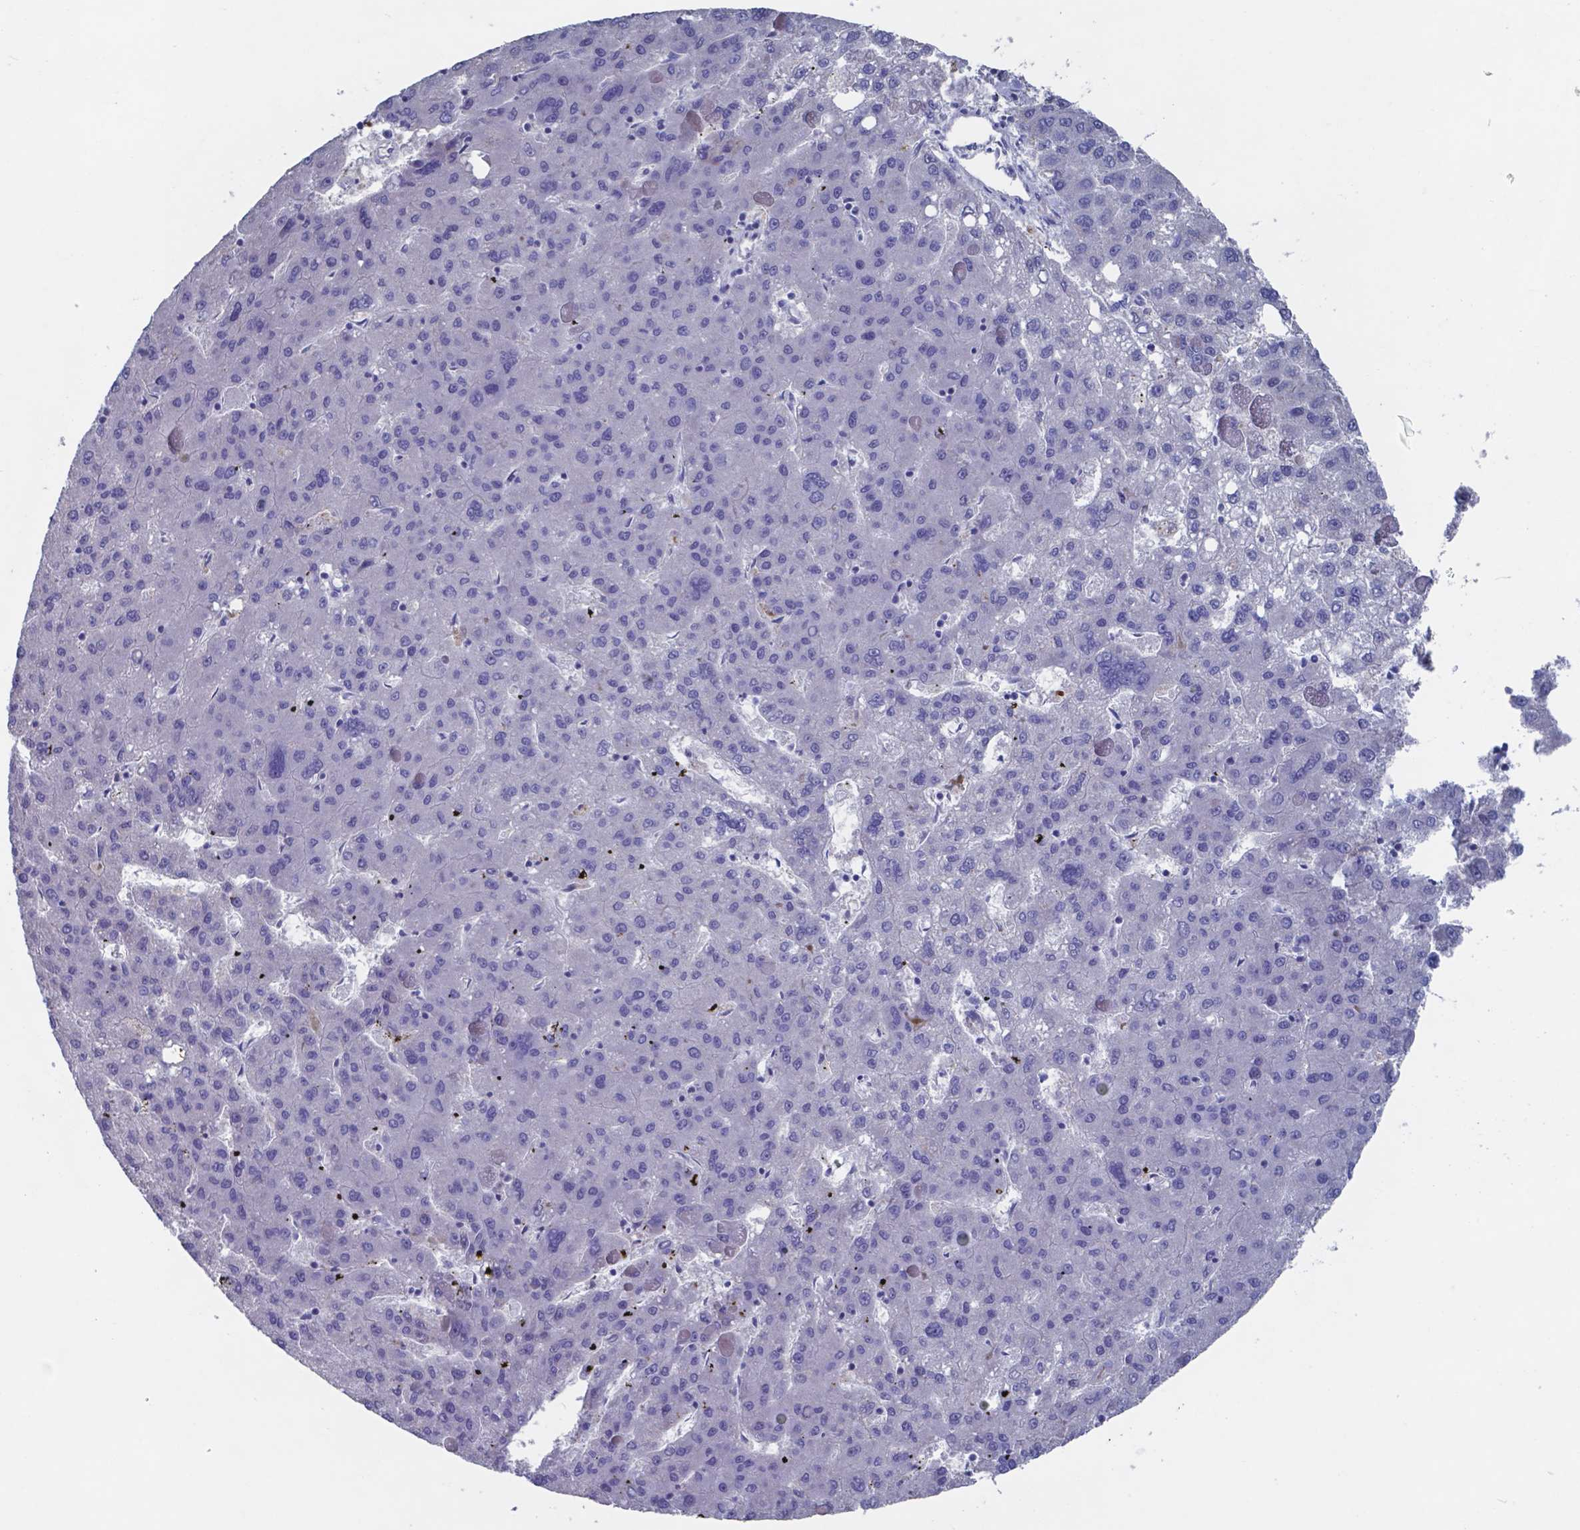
{"staining": {"intensity": "negative", "quantity": "none", "location": "none"}, "tissue": "liver cancer", "cell_type": "Tumor cells", "image_type": "cancer", "snomed": [{"axis": "morphology", "description": "Carcinoma, Hepatocellular, NOS"}, {"axis": "topography", "description": "Liver"}], "caption": "Tumor cells show no significant expression in liver cancer.", "gene": "TTR", "patient": {"sex": "female", "age": 82}}